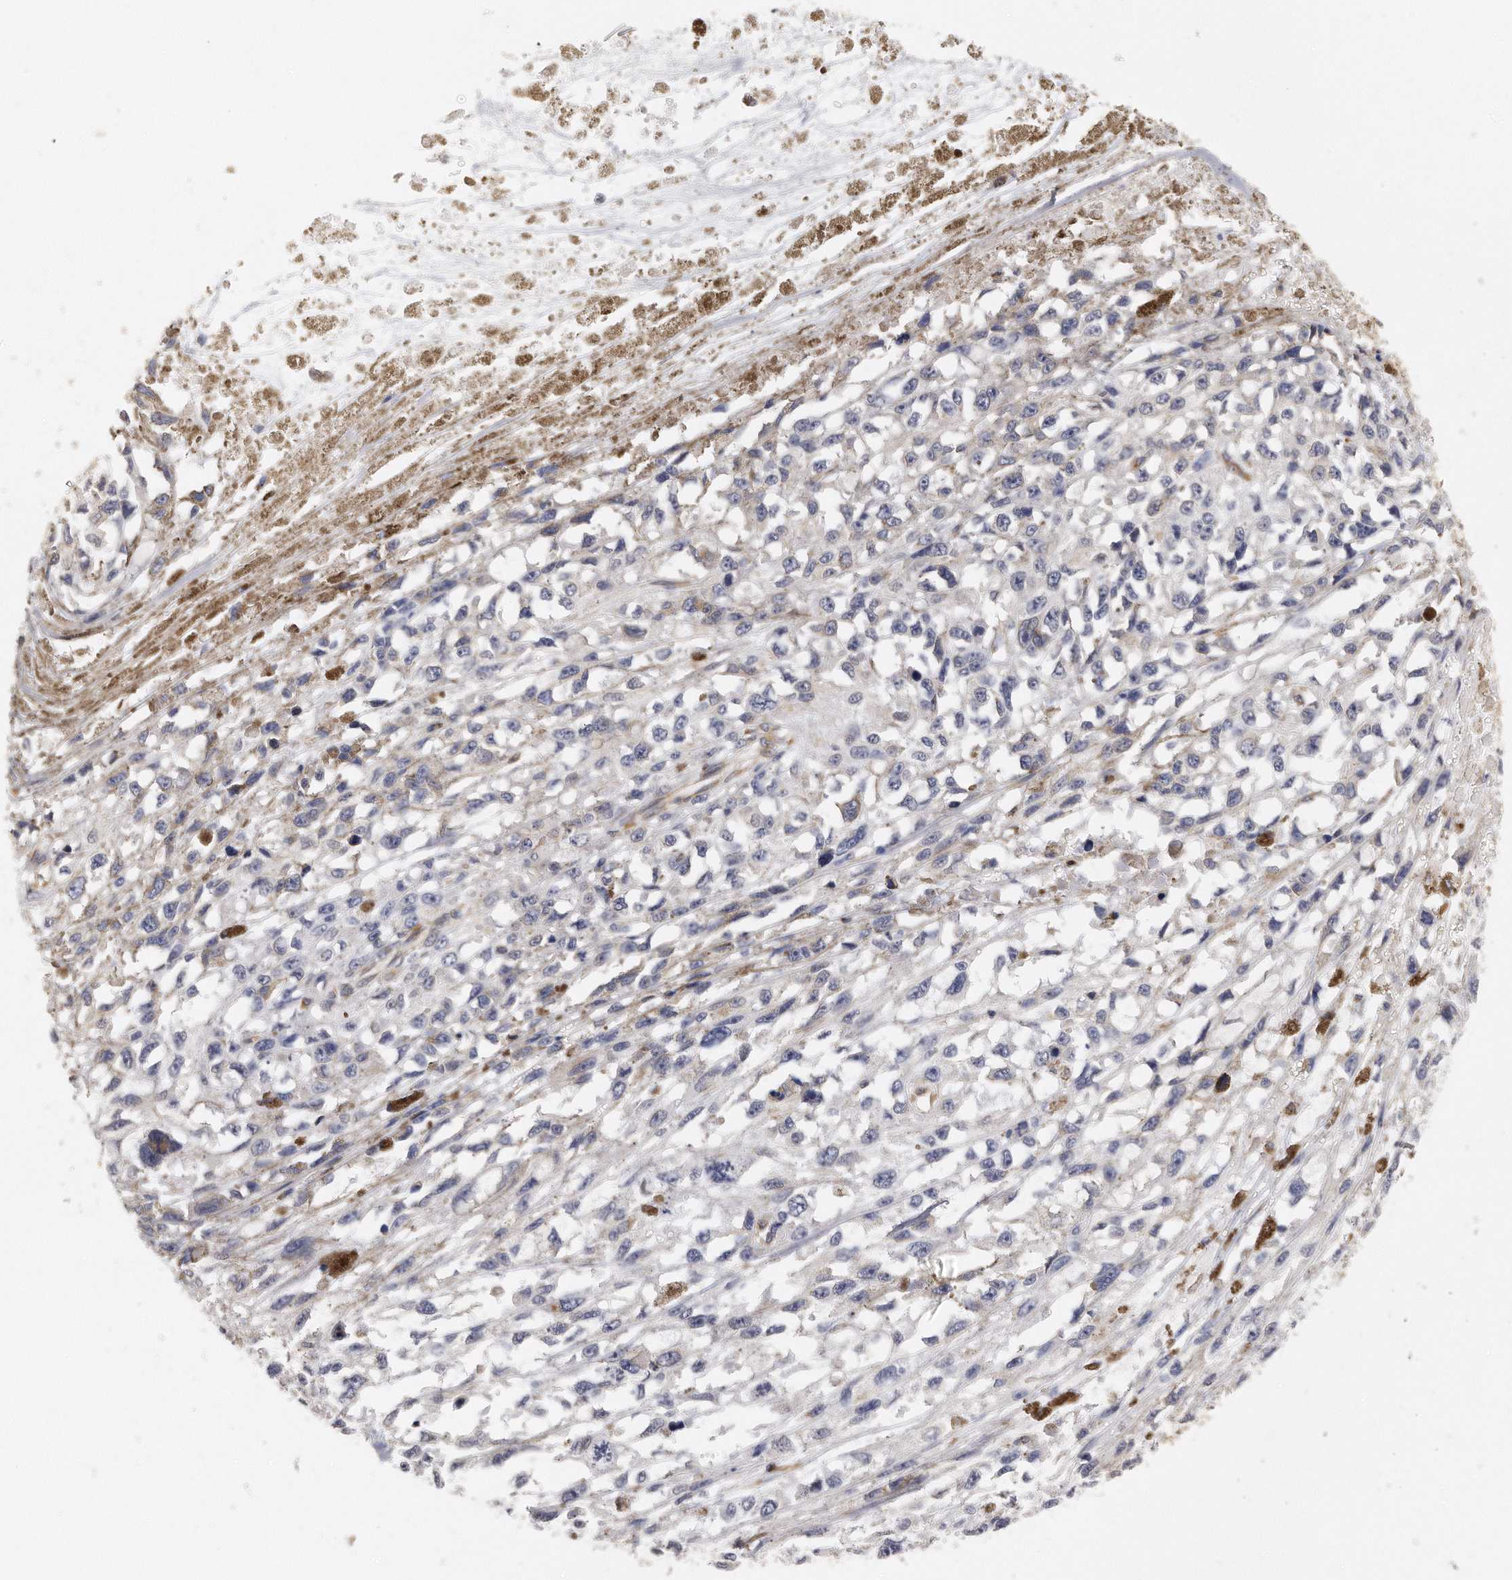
{"staining": {"intensity": "negative", "quantity": "none", "location": "none"}, "tissue": "melanoma", "cell_type": "Tumor cells", "image_type": "cancer", "snomed": [{"axis": "morphology", "description": "Malignant melanoma, Metastatic site"}, {"axis": "topography", "description": "Lymph node"}], "caption": "DAB immunohistochemical staining of malignant melanoma (metastatic site) demonstrates no significant expression in tumor cells.", "gene": "CHST7", "patient": {"sex": "male", "age": 59}}